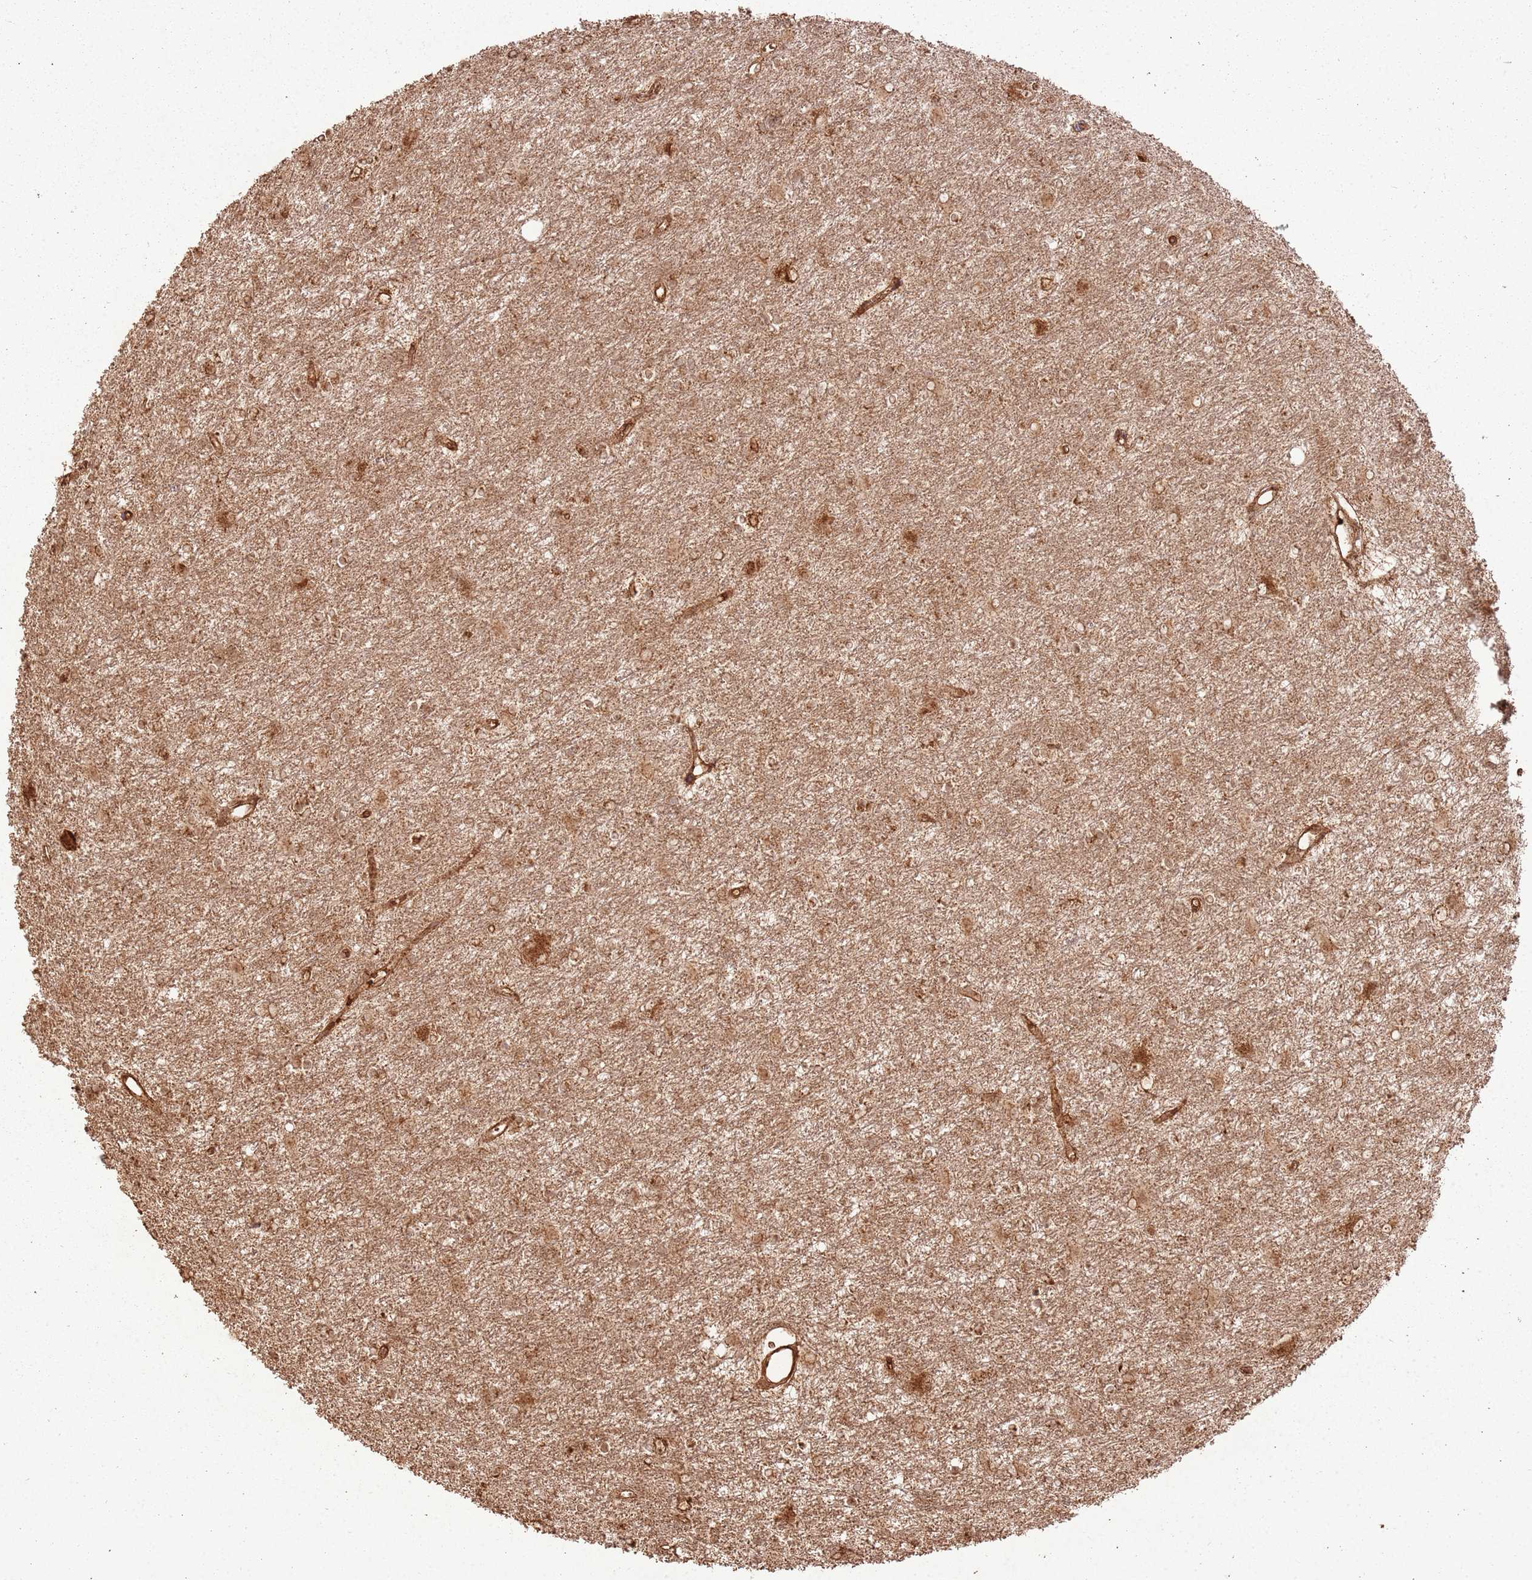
{"staining": {"intensity": "moderate", "quantity": ">75%", "location": "cytoplasmic/membranous"}, "tissue": "glioma", "cell_type": "Tumor cells", "image_type": "cancer", "snomed": [{"axis": "morphology", "description": "Glioma, malignant, High grade"}, {"axis": "topography", "description": "Brain"}], "caption": "Immunohistochemistry (IHC) photomicrograph of neoplastic tissue: human high-grade glioma (malignant) stained using immunohistochemistry (IHC) exhibits medium levels of moderate protein expression localized specifically in the cytoplasmic/membranous of tumor cells, appearing as a cytoplasmic/membranous brown color.", "gene": "MRPS6", "patient": {"sex": "female", "age": 50}}